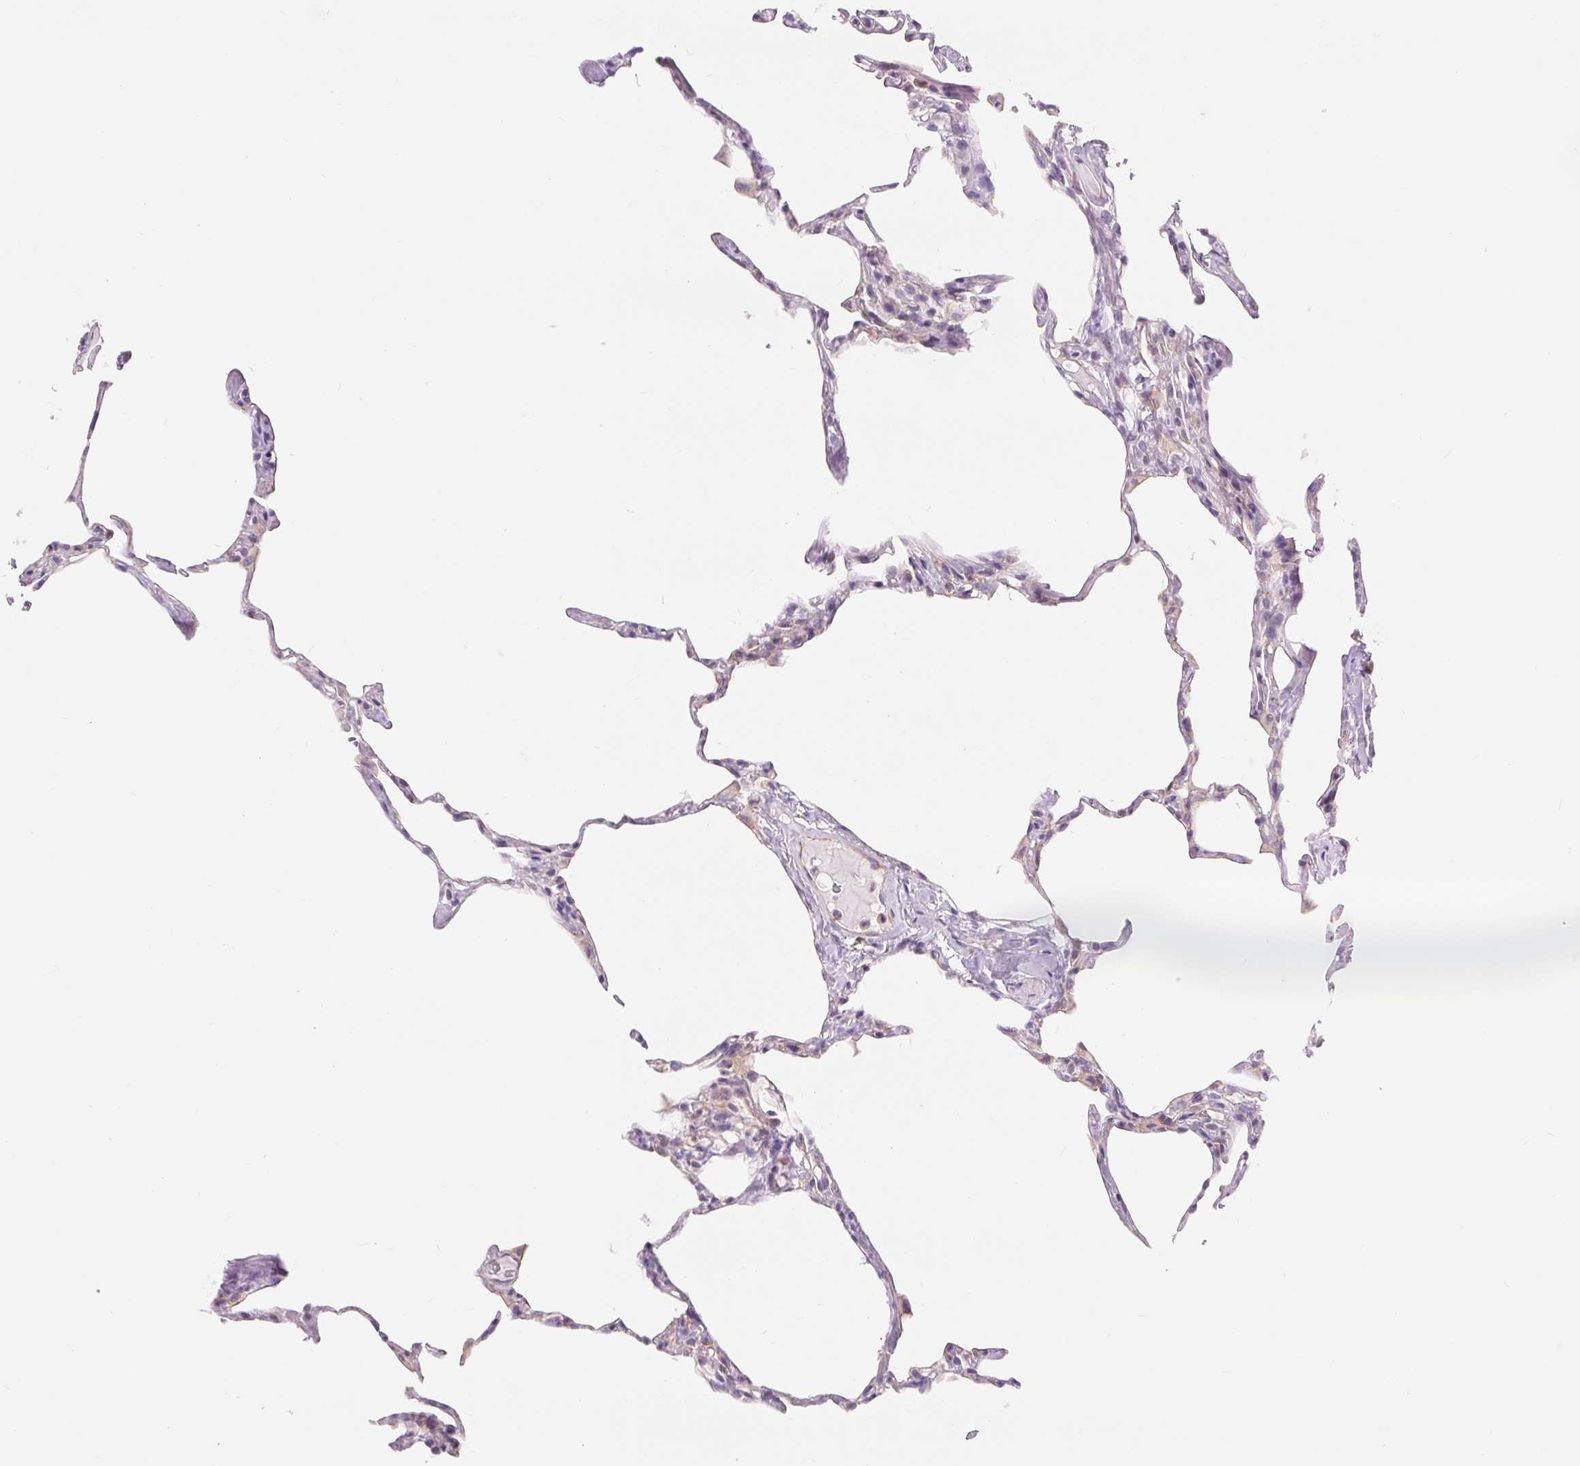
{"staining": {"intensity": "negative", "quantity": "none", "location": "none"}, "tissue": "lung", "cell_type": "Alveolar cells", "image_type": "normal", "snomed": [{"axis": "morphology", "description": "Normal tissue, NOS"}, {"axis": "topography", "description": "Lung"}], "caption": "Immunohistochemistry (IHC) histopathology image of benign lung stained for a protein (brown), which demonstrates no expression in alveolar cells.", "gene": "DIXDC1", "patient": {"sex": "male", "age": 65}}